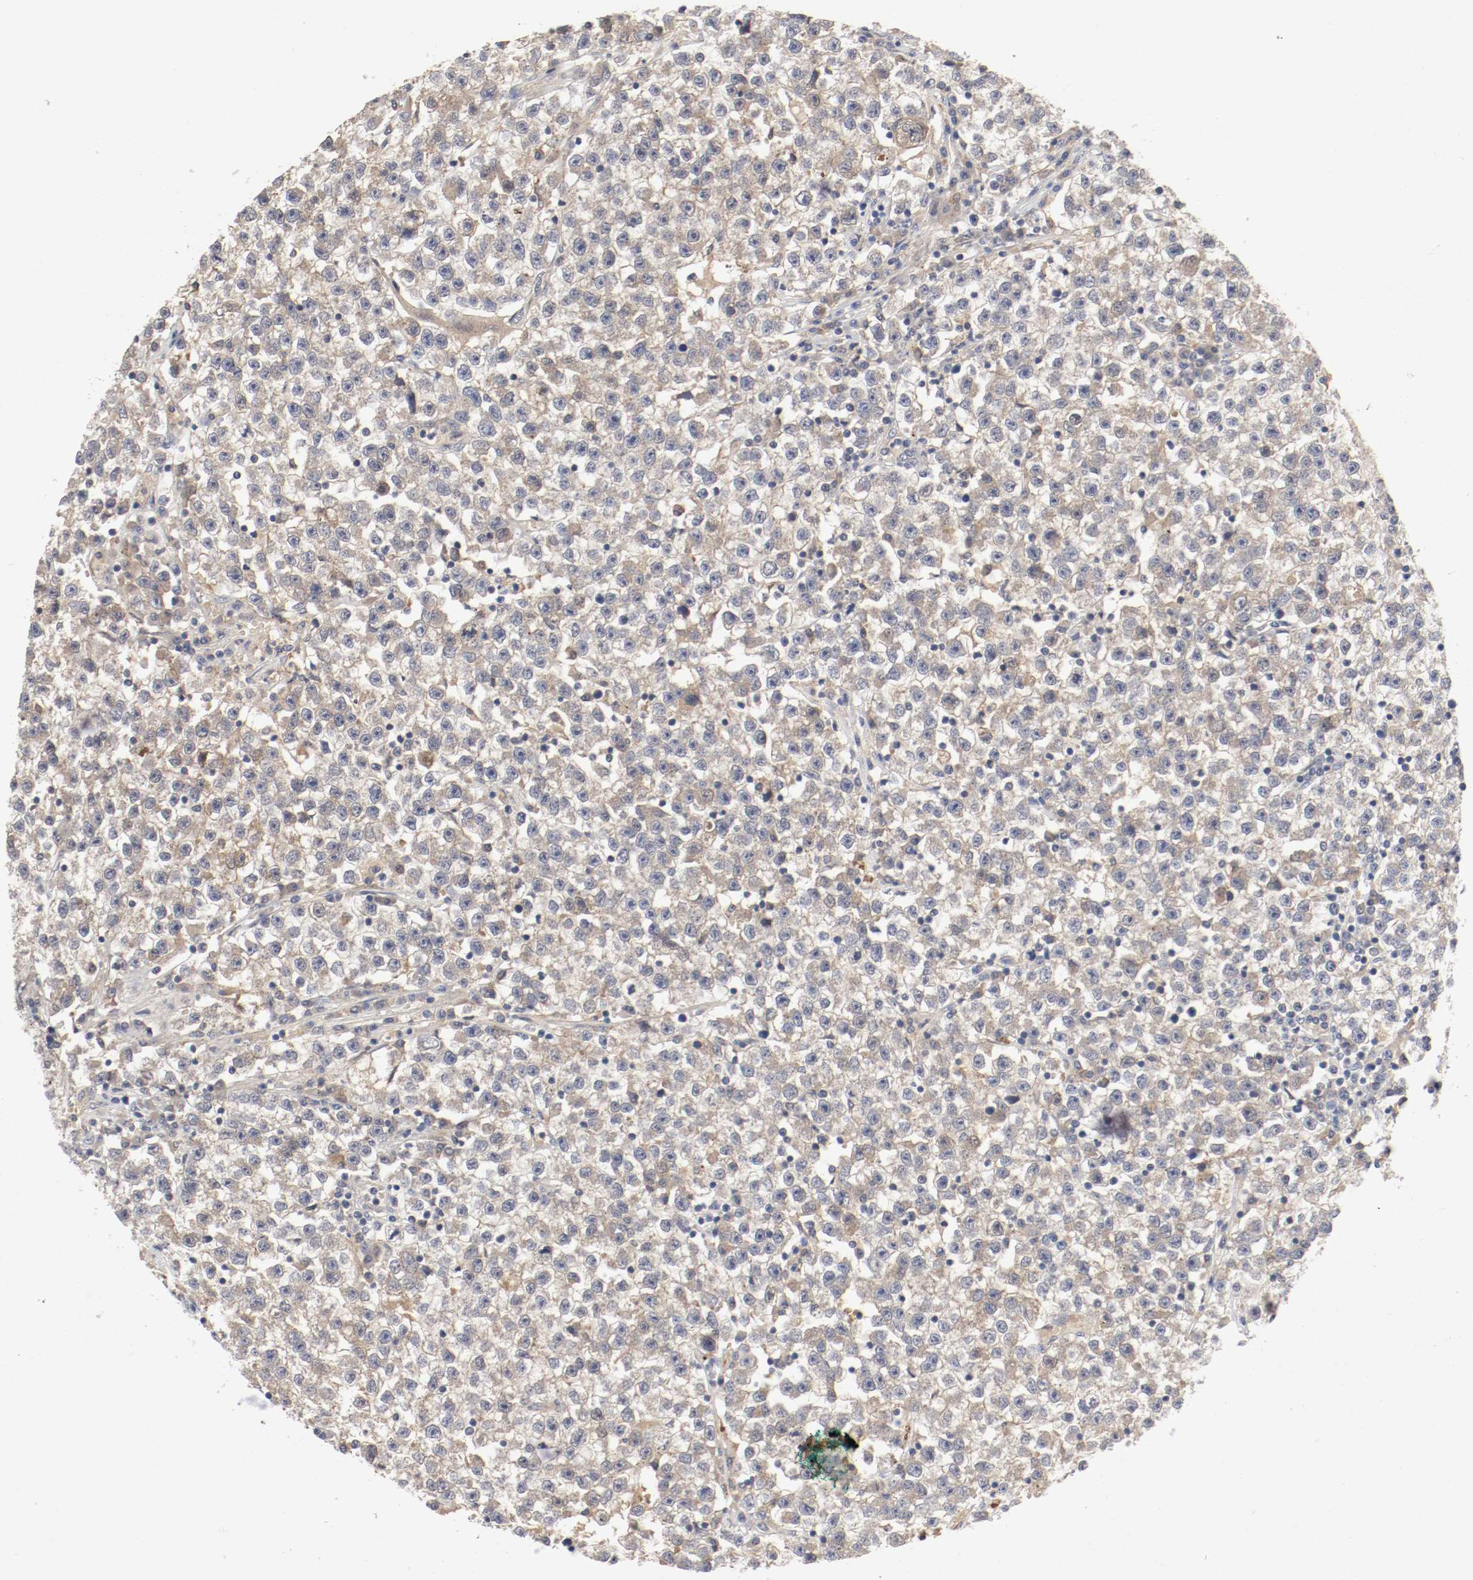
{"staining": {"intensity": "weak", "quantity": ">75%", "location": "cytoplasmic/membranous"}, "tissue": "testis cancer", "cell_type": "Tumor cells", "image_type": "cancer", "snomed": [{"axis": "morphology", "description": "Seminoma, NOS"}, {"axis": "topography", "description": "Testis"}], "caption": "Protein analysis of testis seminoma tissue exhibits weak cytoplasmic/membranous positivity in about >75% of tumor cells.", "gene": "REN", "patient": {"sex": "male", "age": 22}}